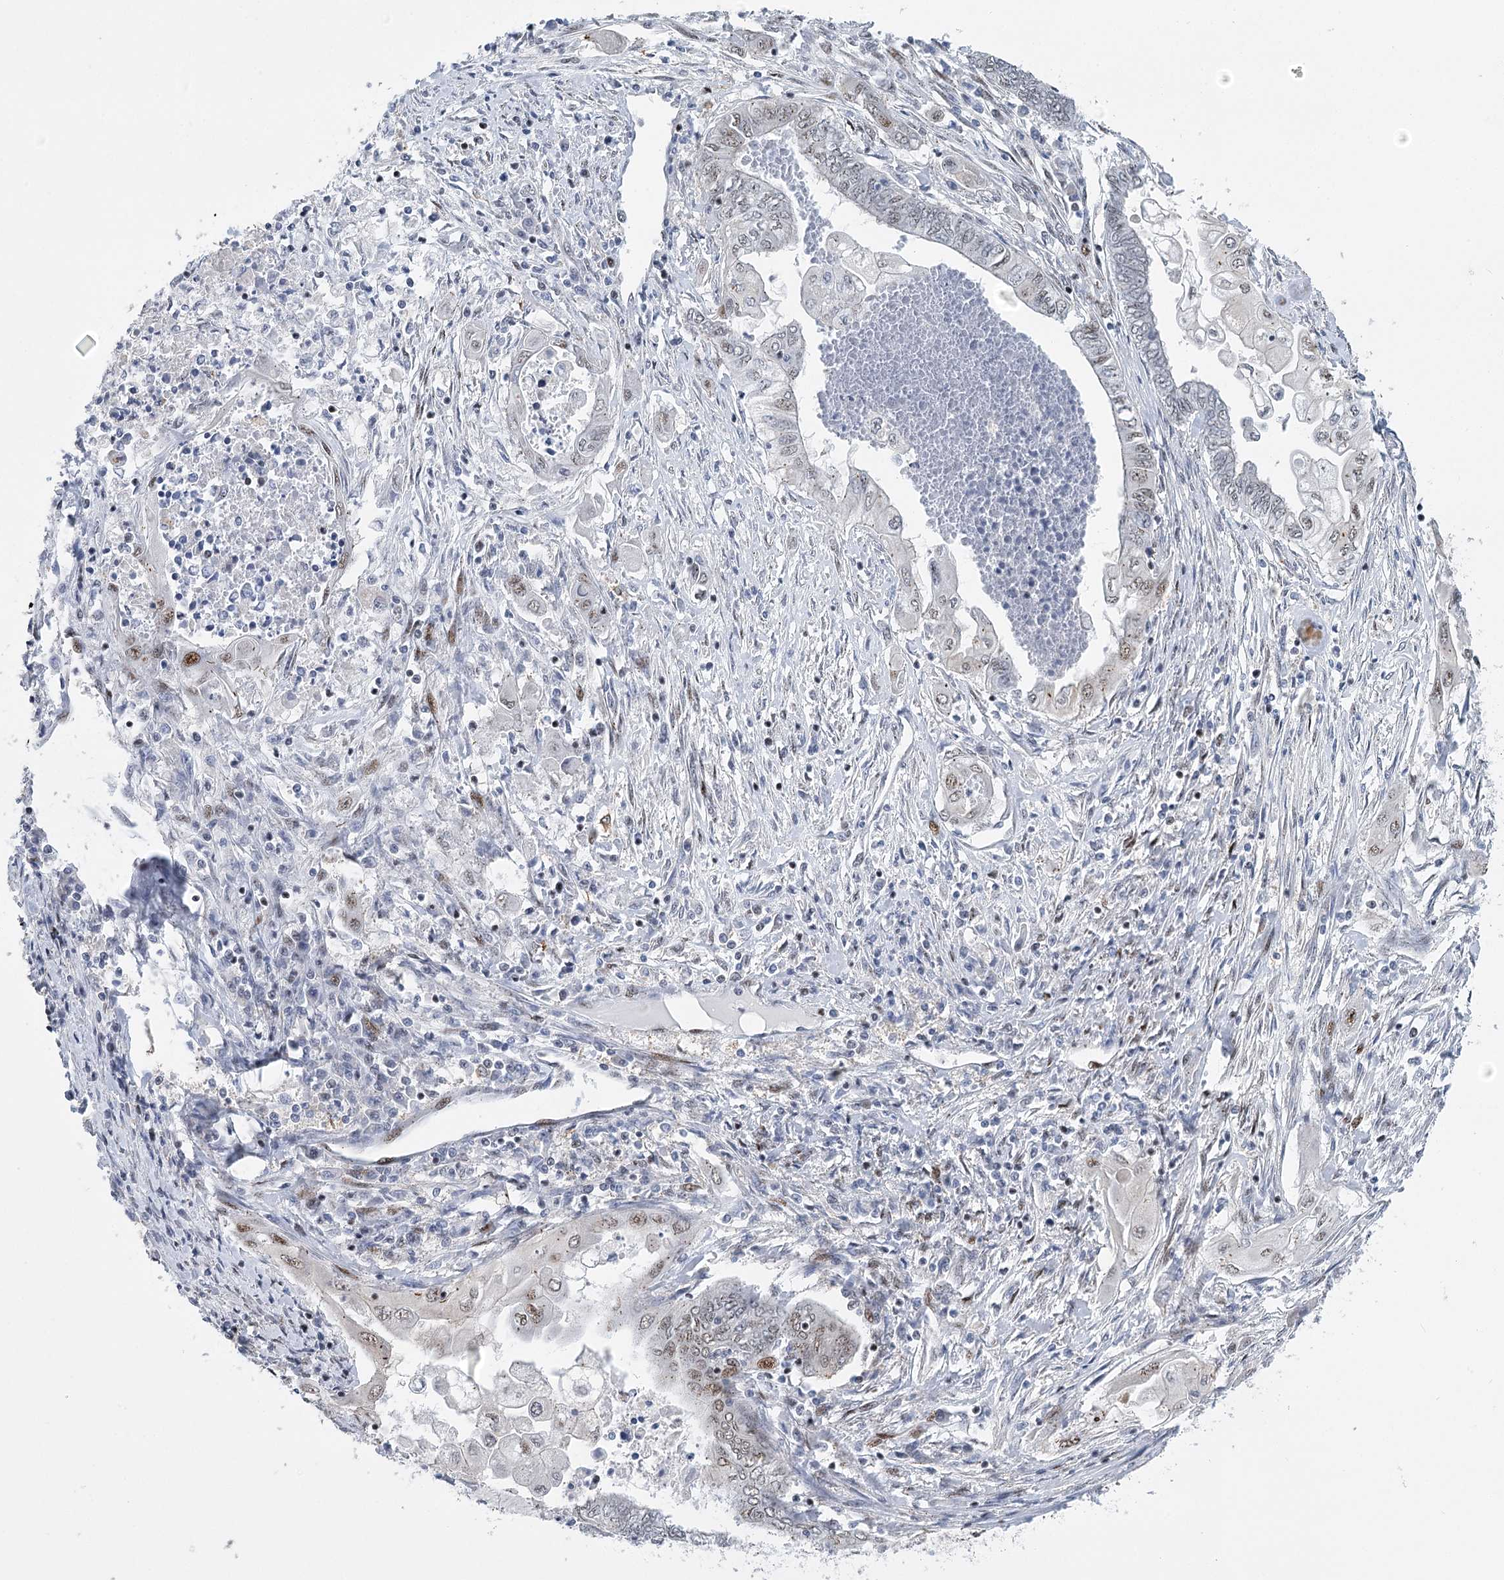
{"staining": {"intensity": "weak", "quantity": ">75%", "location": "nuclear"}, "tissue": "endometrial cancer", "cell_type": "Tumor cells", "image_type": "cancer", "snomed": [{"axis": "morphology", "description": "Adenocarcinoma, NOS"}, {"axis": "topography", "description": "Uterus"}, {"axis": "topography", "description": "Endometrium"}], "caption": "IHC histopathology image of adenocarcinoma (endometrial) stained for a protein (brown), which exhibits low levels of weak nuclear staining in about >75% of tumor cells.", "gene": "CAMTA1", "patient": {"sex": "female", "age": 70}}